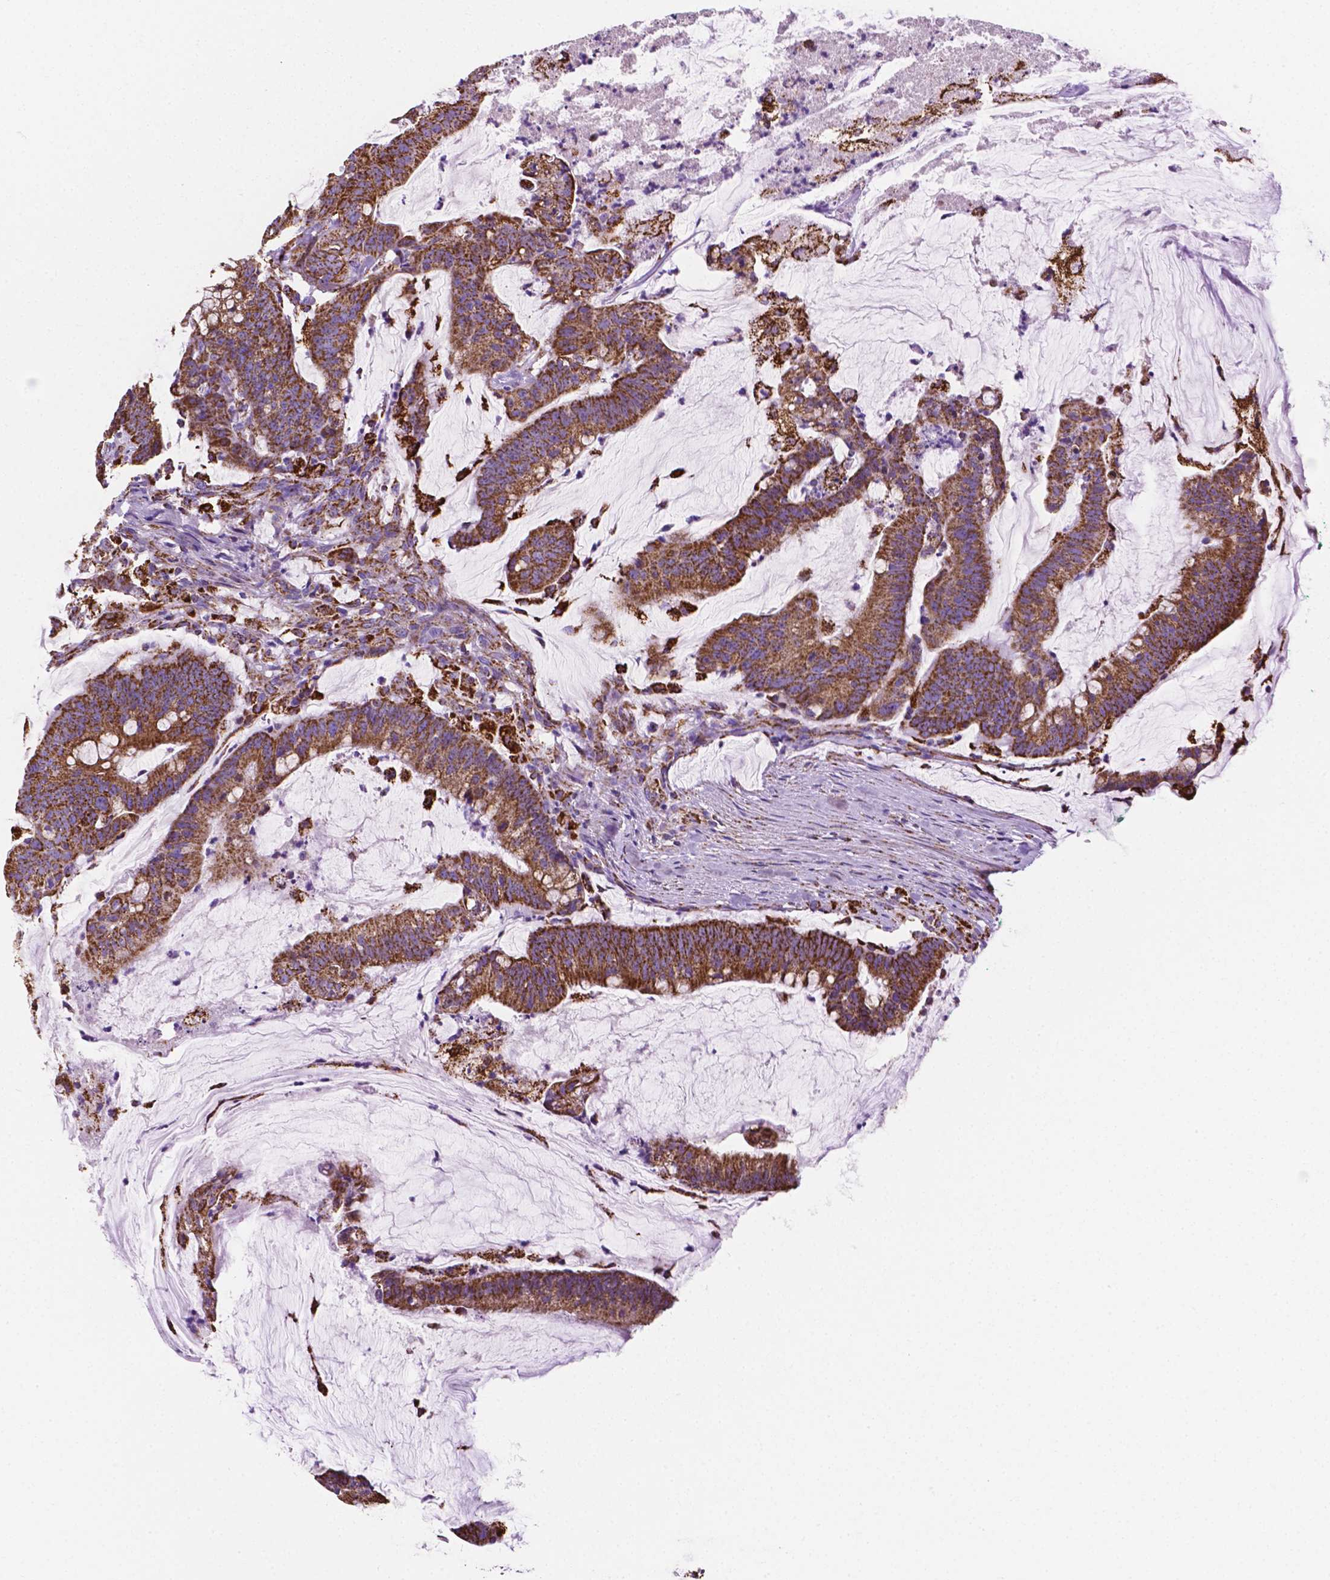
{"staining": {"intensity": "strong", "quantity": ">75%", "location": "cytoplasmic/membranous"}, "tissue": "colorectal cancer", "cell_type": "Tumor cells", "image_type": "cancer", "snomed": [{"axis": "morphology", "description": "Adenocarcinoma, NOS"}, {"axis": "topography", "description": "Colon"}], "caption": "Tumor cells show high levels of strong cytoplasmic/membranous staining in approximately >75% of cells in human adenocarcinoma (colorectal).", "gene": "RMDN3", "patient": {"sex": "male", "age": 62}}